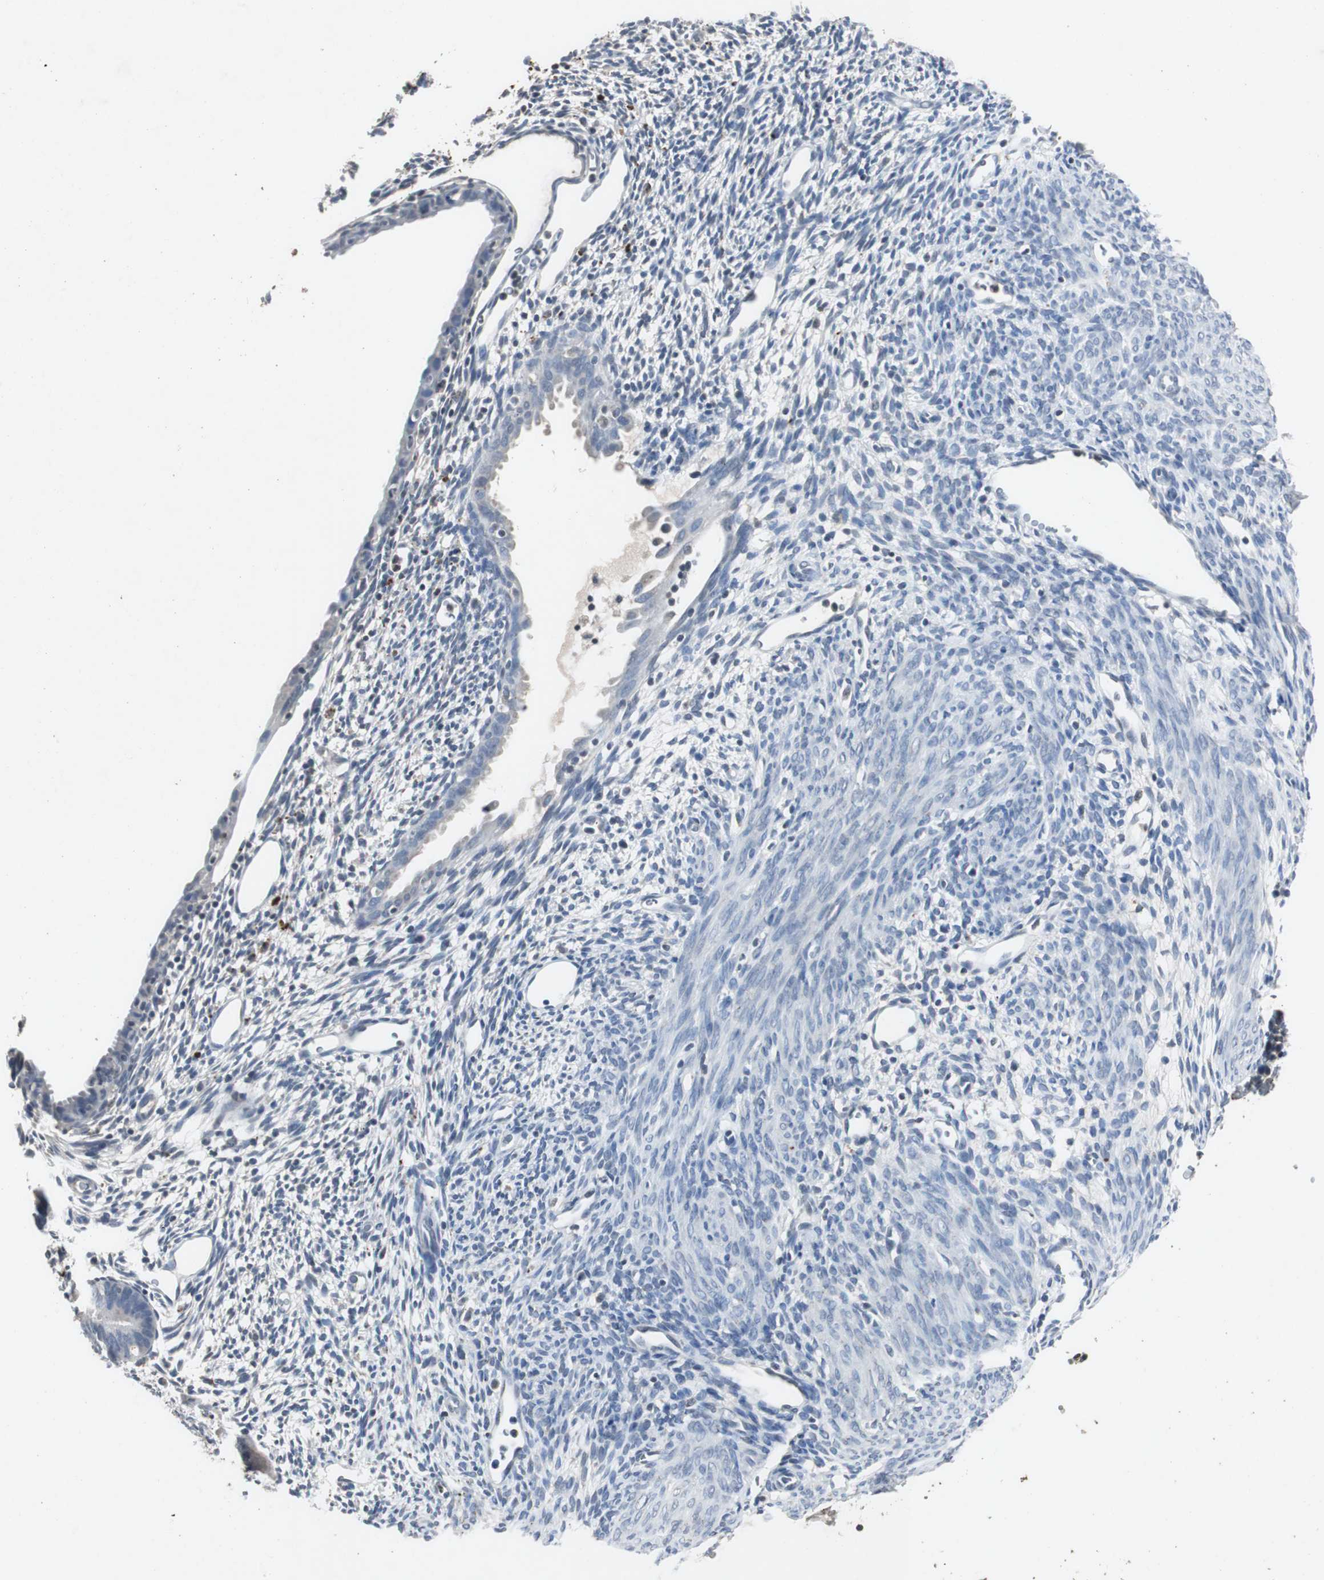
{"staining": {"intensity": "negative", "quantity": "none", "location": "none"}, "tissue": "endometrium", "cell_type": "Cells in endometrial stroma", "image_type": "normal", "snomed": [{"axis": "morphology", "description": "Normal tissue, NOS"}, {"axis": "morphology", "description": "Atrophy, NOS"}, {"axis": "topography", "description": "Uterus"}, {"axis": "topography", "description": "Endometrium"}], "caption": "Histopathology image shows no protein positivity in cells in endometrial stroma of normal endometrium.", "gene": "ADNP2", "patient": {"sex": "female", "age": 68}}